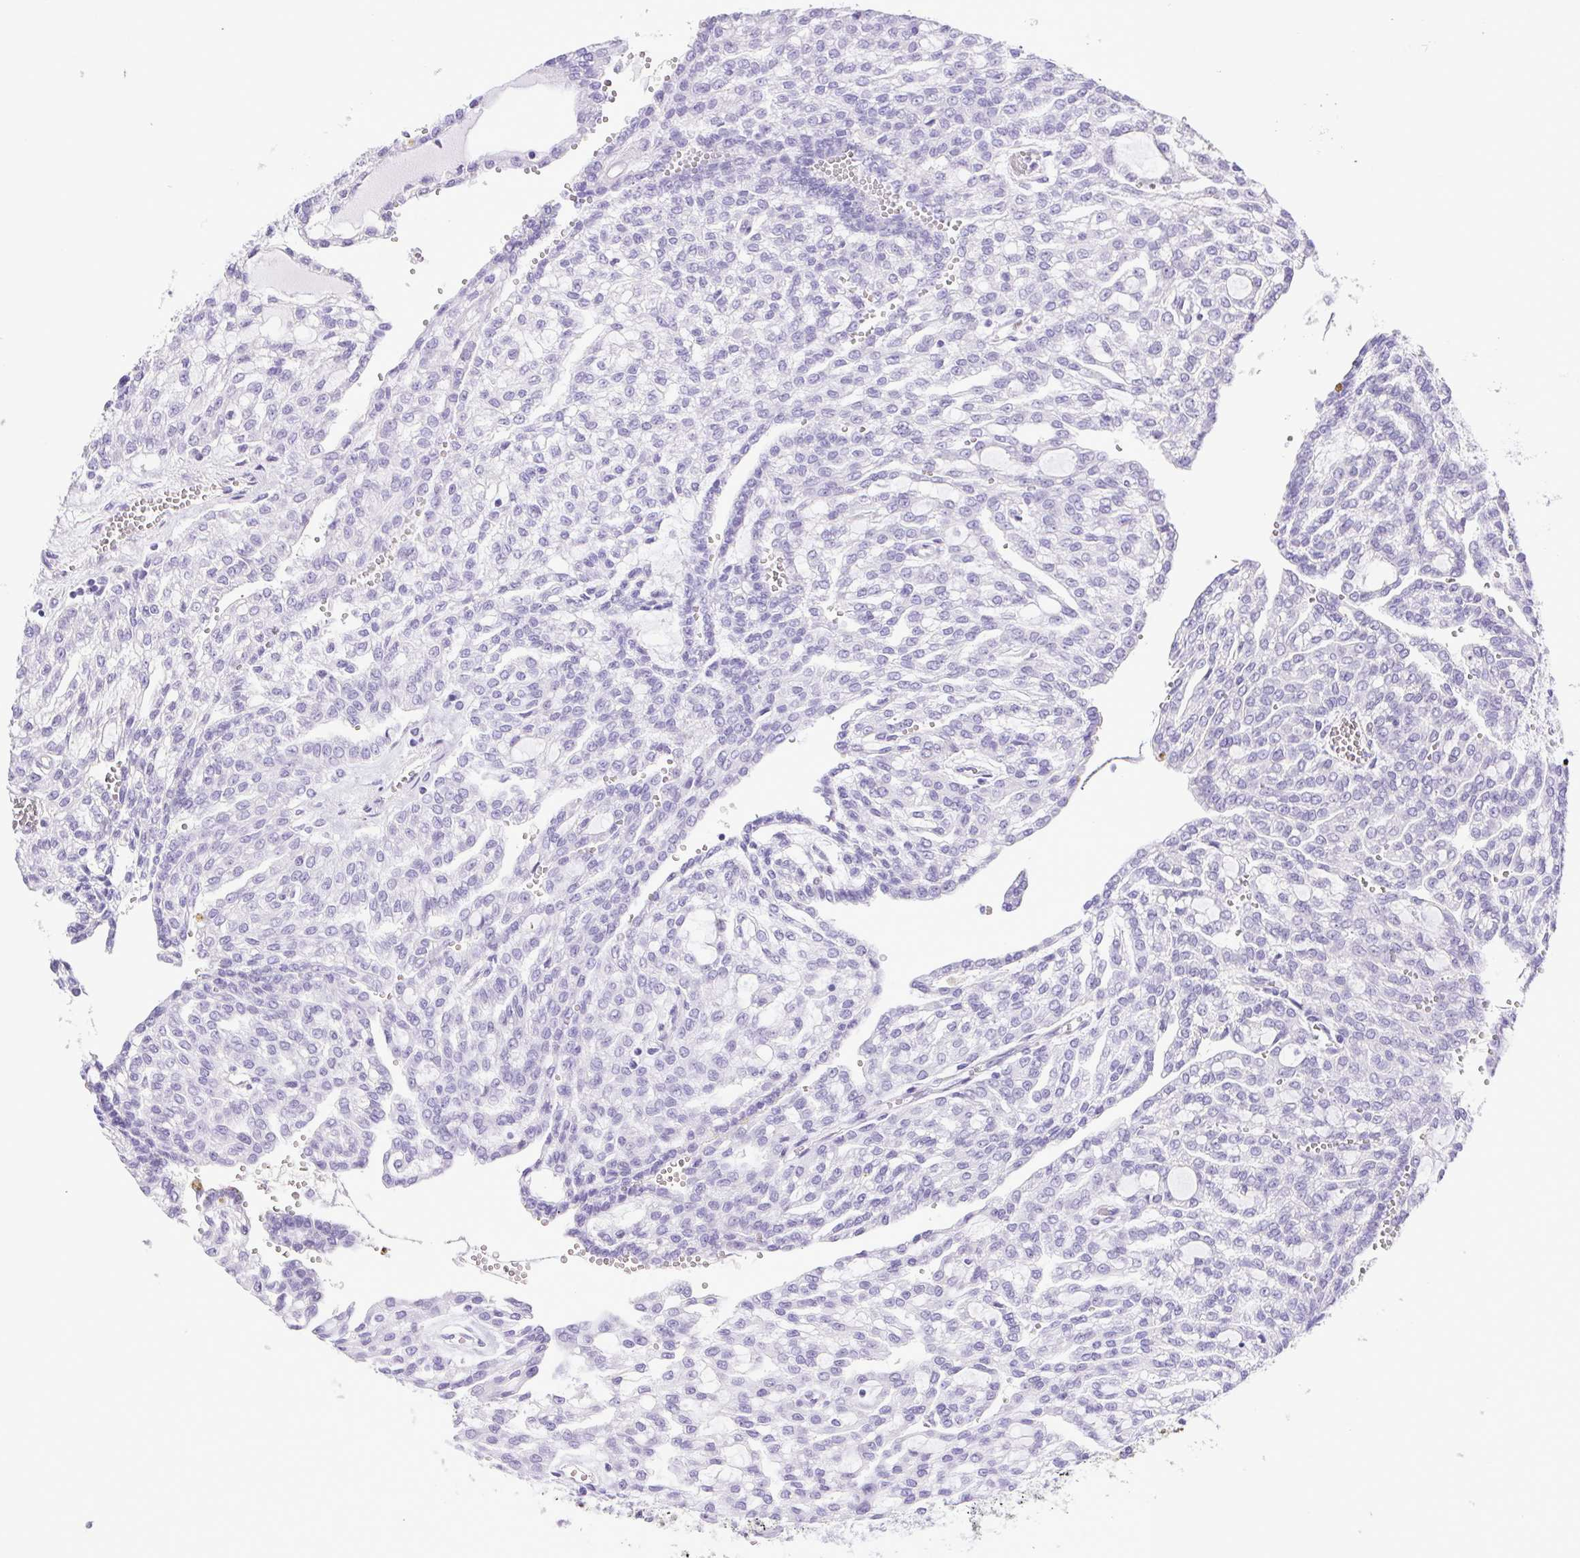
{"staining": {"intensity": "negative", "quantity": "none", "location": "none"}, "tissue": "renal cancer", "cell_type": "Tumor cells", "image_type": "cancer", "snomed": [{"axis": "morphology", "description": "Adenocarcinoma, NOS"}, {"axis": "topography", "description": "Kidney"}], "caption": "Immunohistochemistry (IHC) of human adenocarcinoma (renal) demonstrates no staining in tumor cells. (DAB immunohistochemistry (IHC) visualized using brightfield microscopy, high magnification).", "gene": "CDSN", "patient": {"sex": "male", "age": 63}}